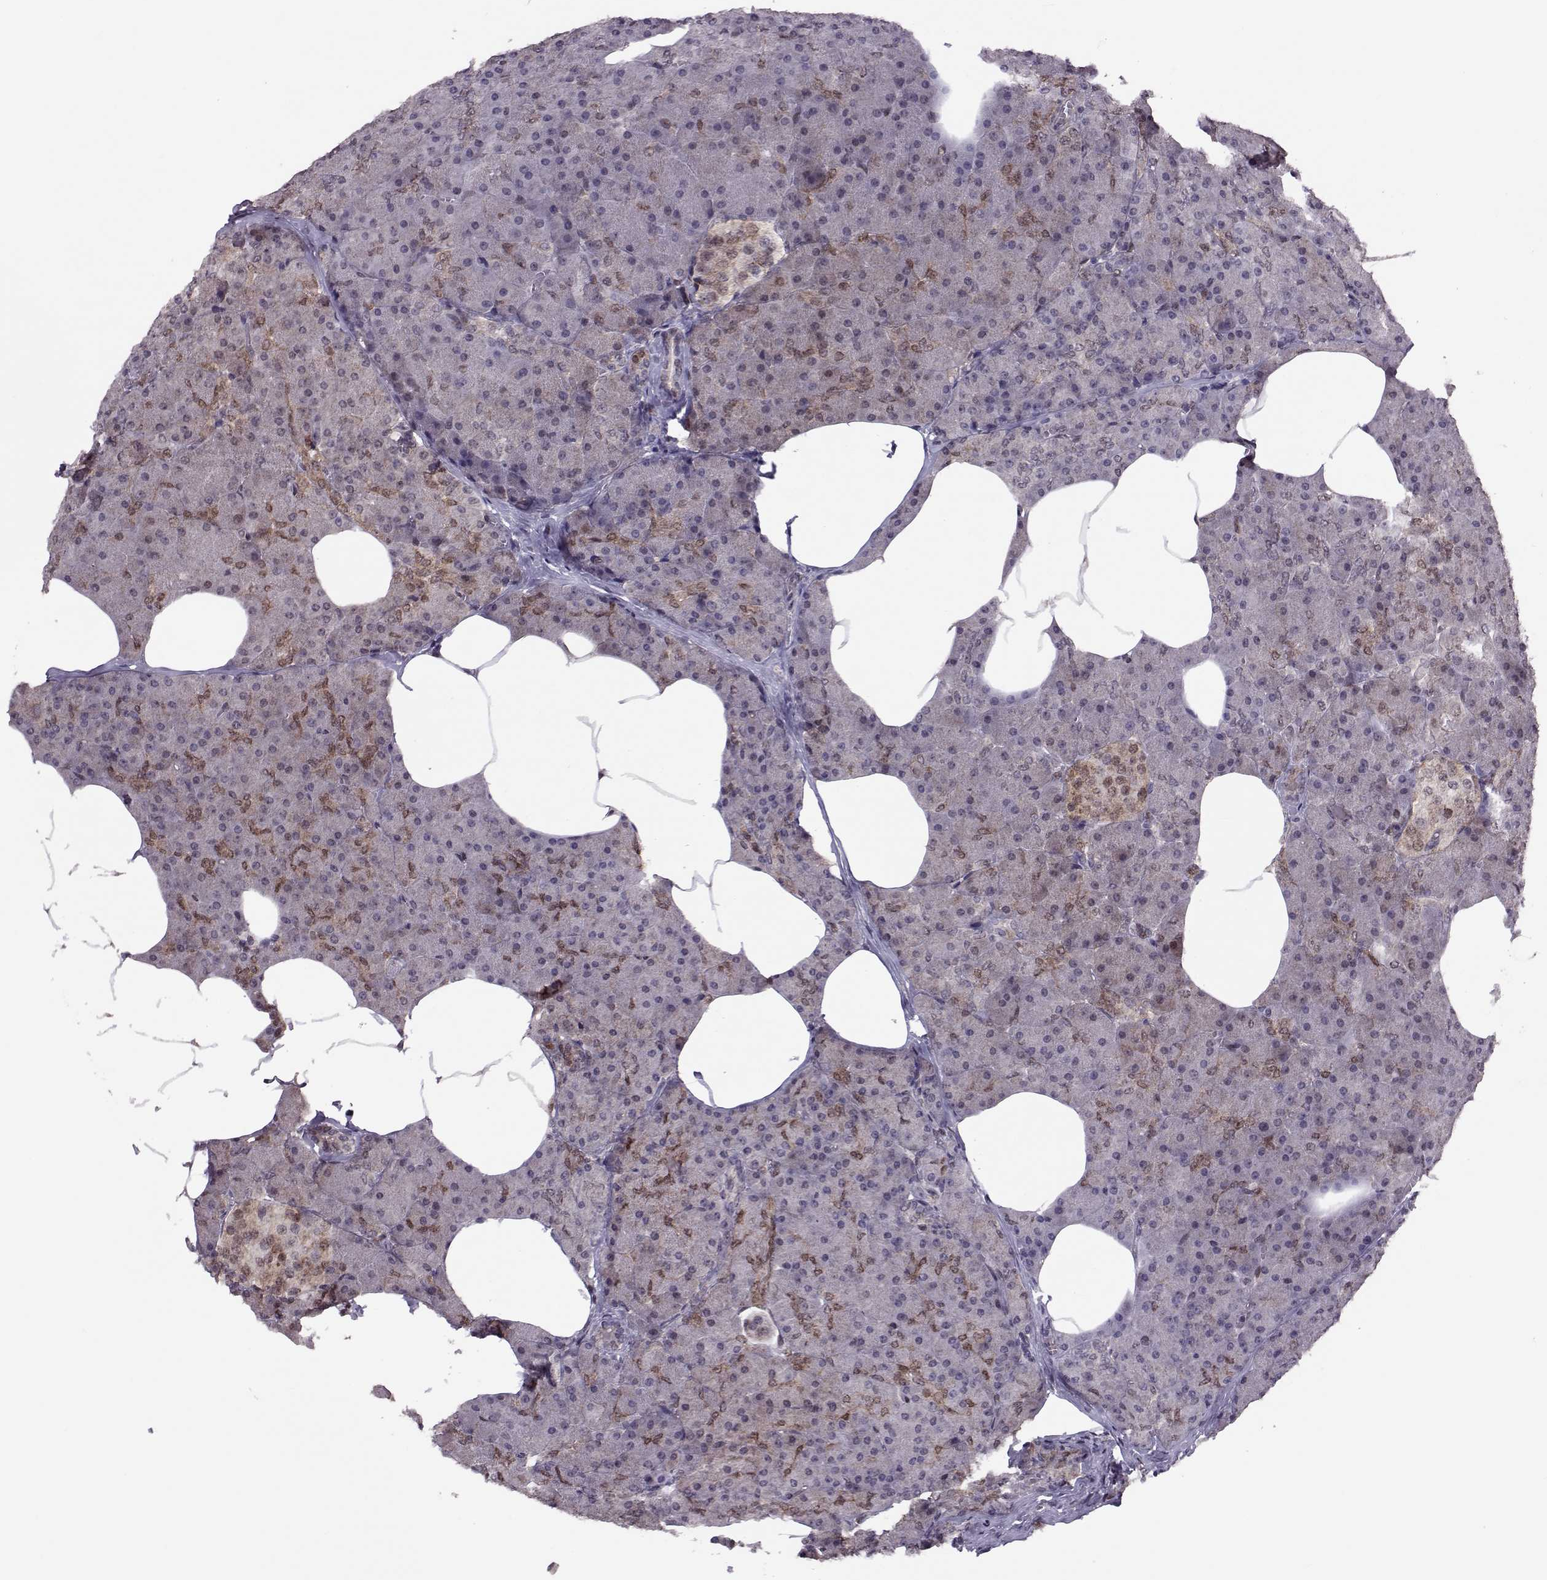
{"staining": {"intensity": "weak", "quantity": "<25%", "location": "nuclear"}, "tissue": "pancreas", "cell_type": "Exocrine glandular cells", "image_type": "normal", "snomed": [{"axis": "morphology", "description": "Normal tissue, NOS"}, {"axis": "topography", "description": "Pancreas"}], "caption": "High power microscopy photomicrograph of an IHC micrograph of benign pancreas, revealing no significant staining in exocrine glandular cells.", "gene": "CDK4", "patient": {"sex": "female", "age": 45}}